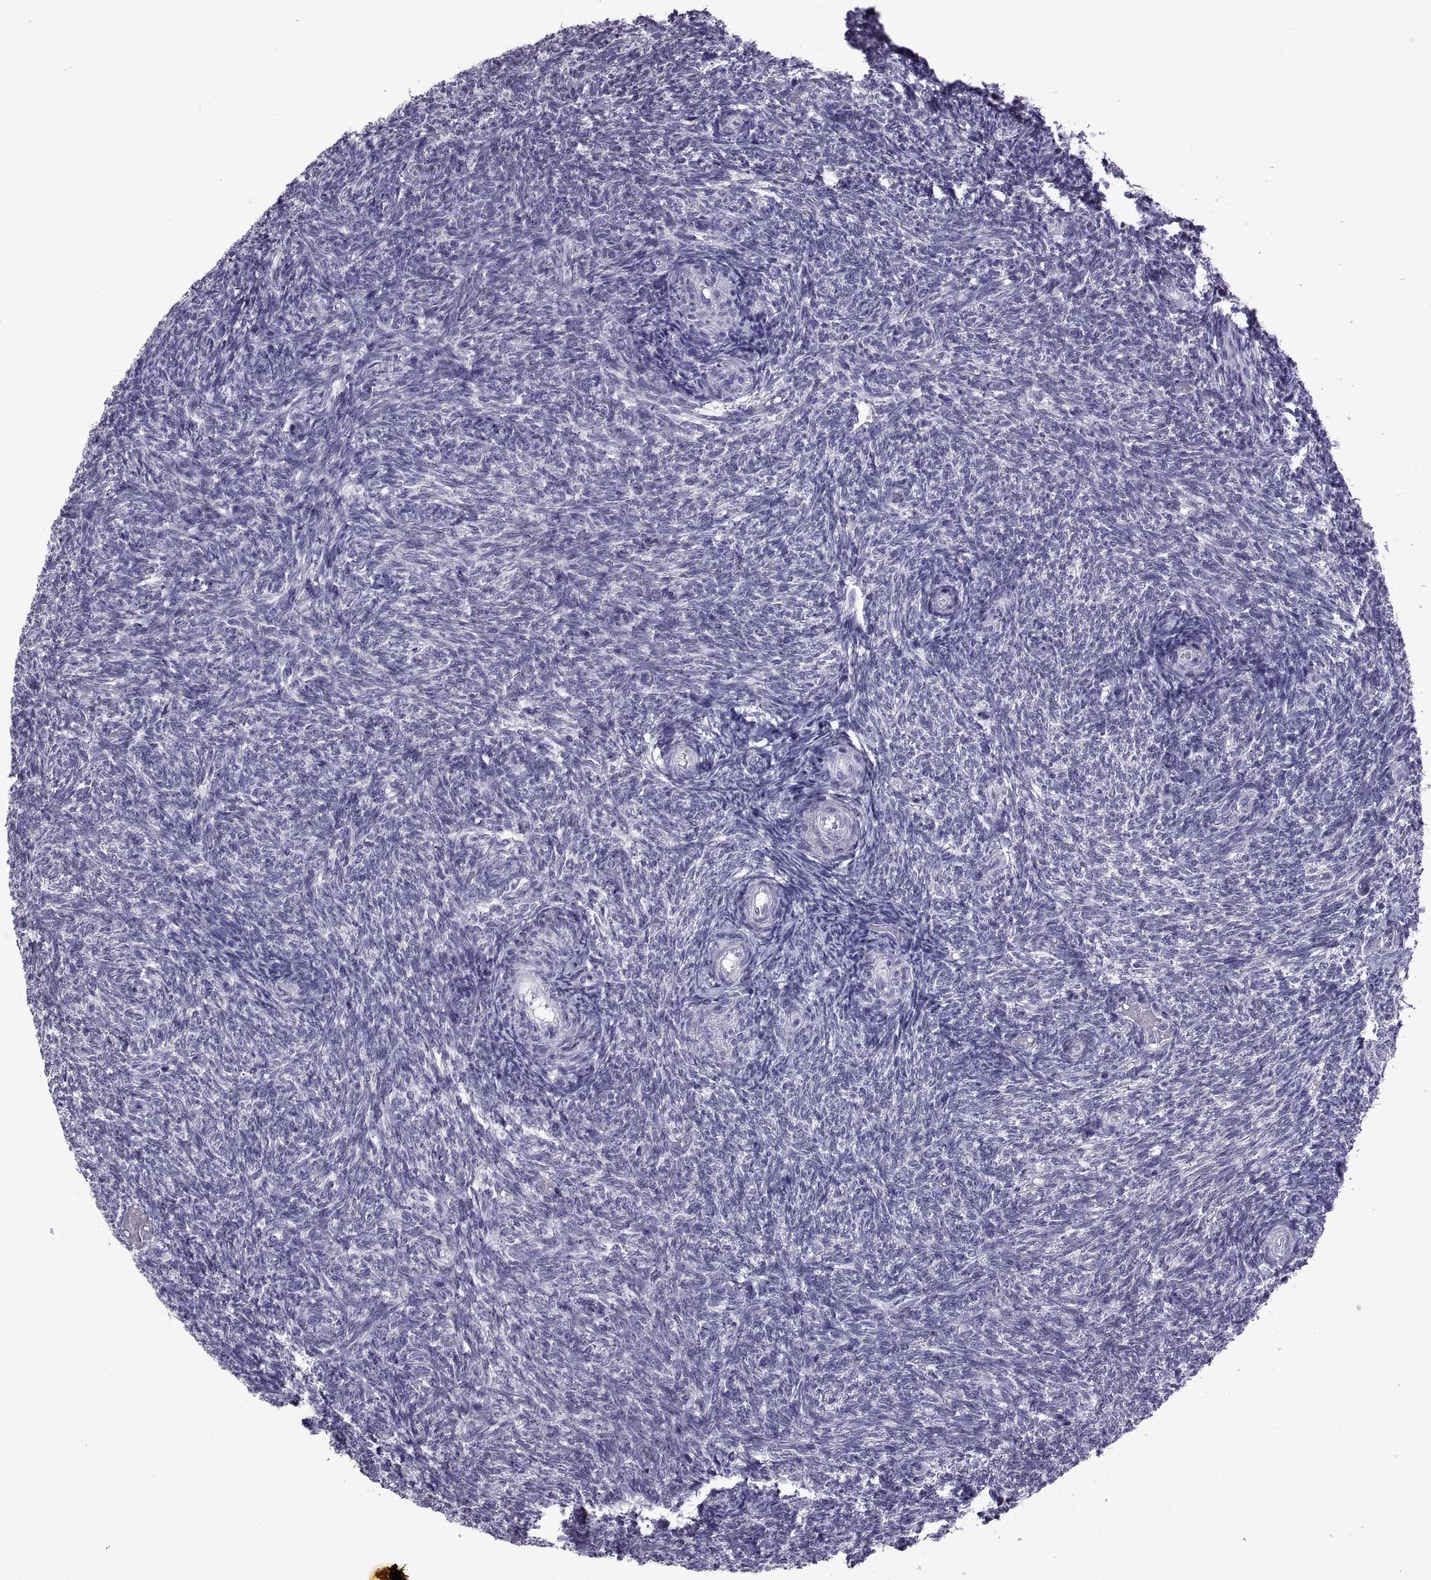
{"staining": {"intensity": "negative", "quantity": "none", "location": "none"}, "tissue": "ovary", "cell_type": "Follicle cells", "image_type": "normal", "snomed": [{"axis": "morphology", "description": "Normal tissue, NOS"}, {"axis": "topography", "description": "Ovary"}], "caption": "Immunohistochemical staining of normal human ovary exhibits no significant expression in follicle cells. (Immunohistochemistry (ihc), brightfield microscopy, high magnification).", "gene": "SPDYE10", "patient": {"sex": "female", "age": 39}}